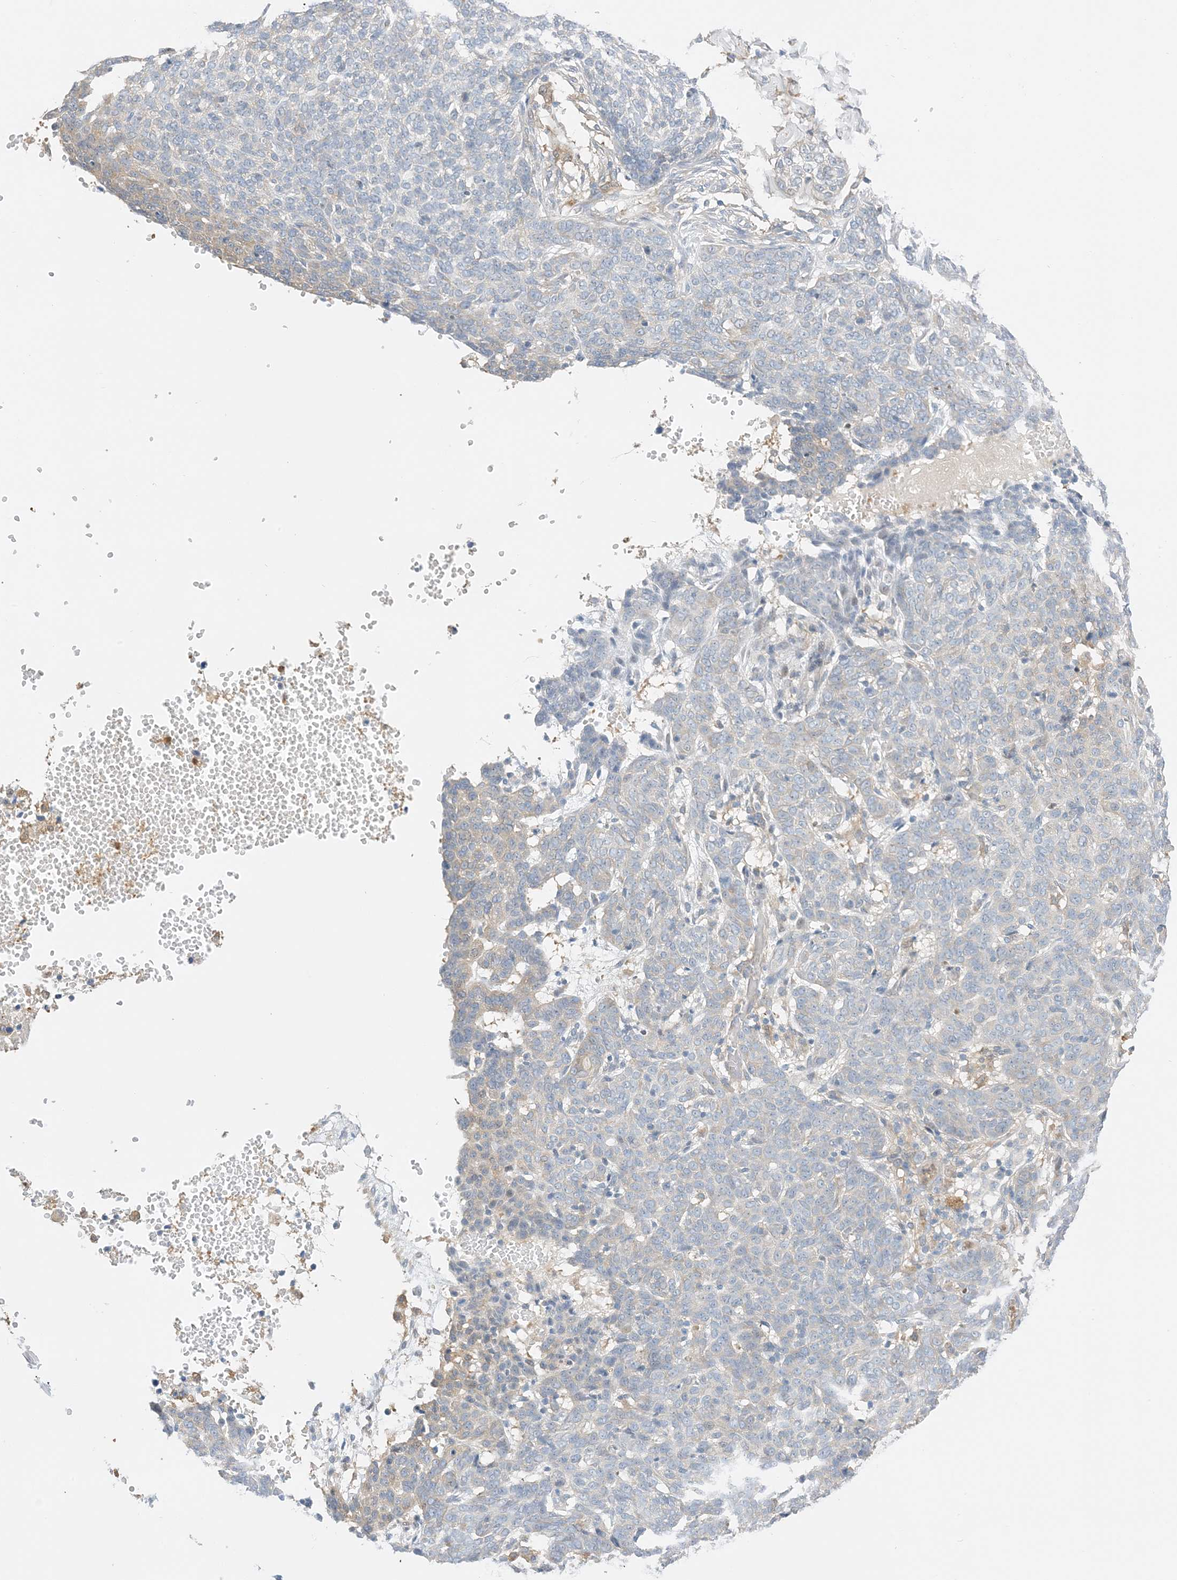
{"staining": {"intensity": "negative", "quantity": "none", "location": "none"}, "tissue": "skin cancer", "cell_type": "Tumor cells", "image_type": "cancer", "snomed": [{"axis": "morphology", "description": "Basal cell carcinoma"}, {"axis": "topography", "description": "Skin"}], "caption": "This image is of skin cancer stained with immunohistochemistry (IHC) to label a protein in brown with the nuclei are counter-stained blue. There is no expression in tumor cells. (DAB (3,3'-diaminobenzidine) immunohistochemistry (IHC) with hematoxylin counter stain).", "gene": "KIFBP", "patient": {"sex": "male", "age": 85}}